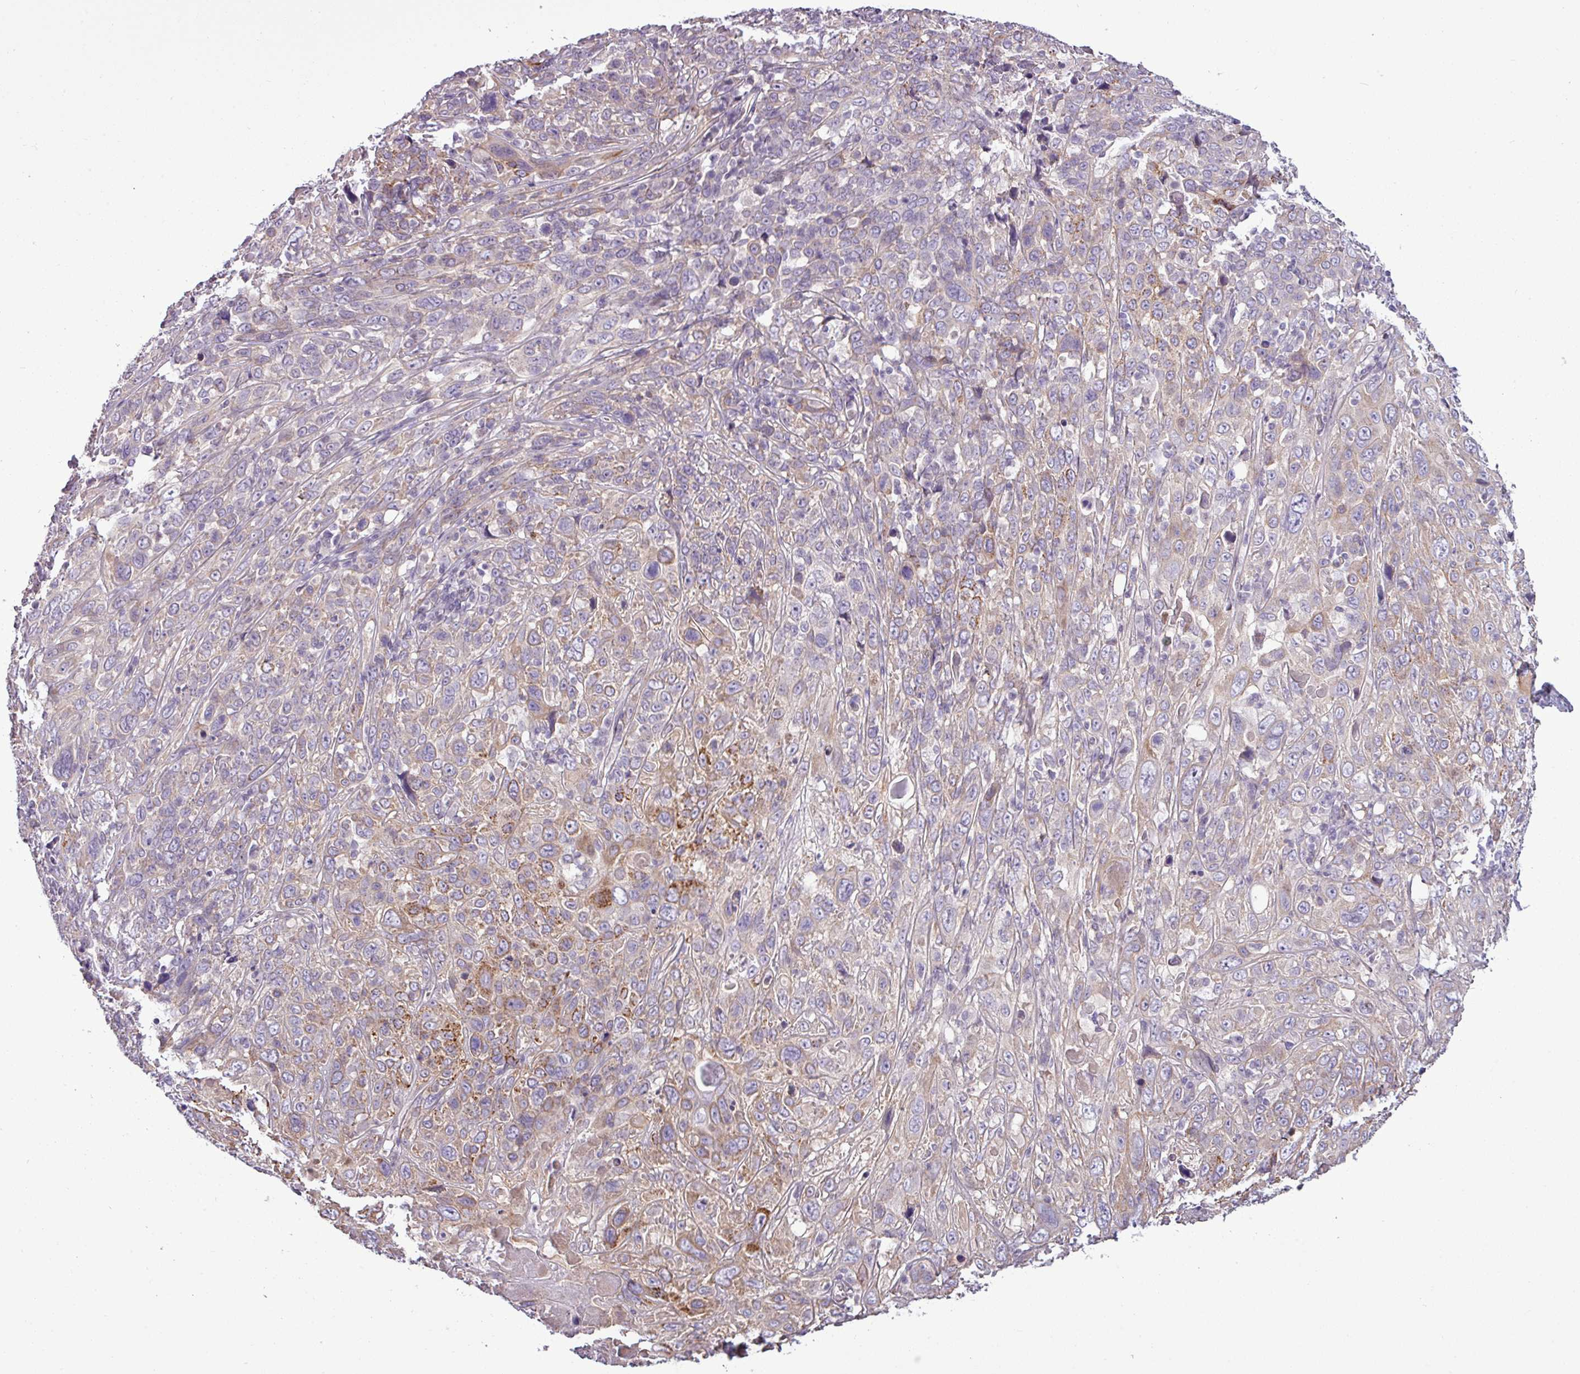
{"staining": {"intensity": "moderate", "quantity": "<25%", "location": "cytoplasmic/membranous"}, "tissue": "cervical cancer", "cell_type": "Tumor cells", "image_type": "cancer", "snomed": [{"axis": "morphology", "description": "Squamous cell carcinoma, NOS"}, {"axis": "topography", "description": "Cervix"}], "caption": "Protein analysis of squamous cell carcinoma (cervical) tissue demonstrates moderate cytoplasmic/membranous positivity in about <25% of tumor cells.", "gene": "GPT2", "patient": {"sex": "female", "age": 46}}